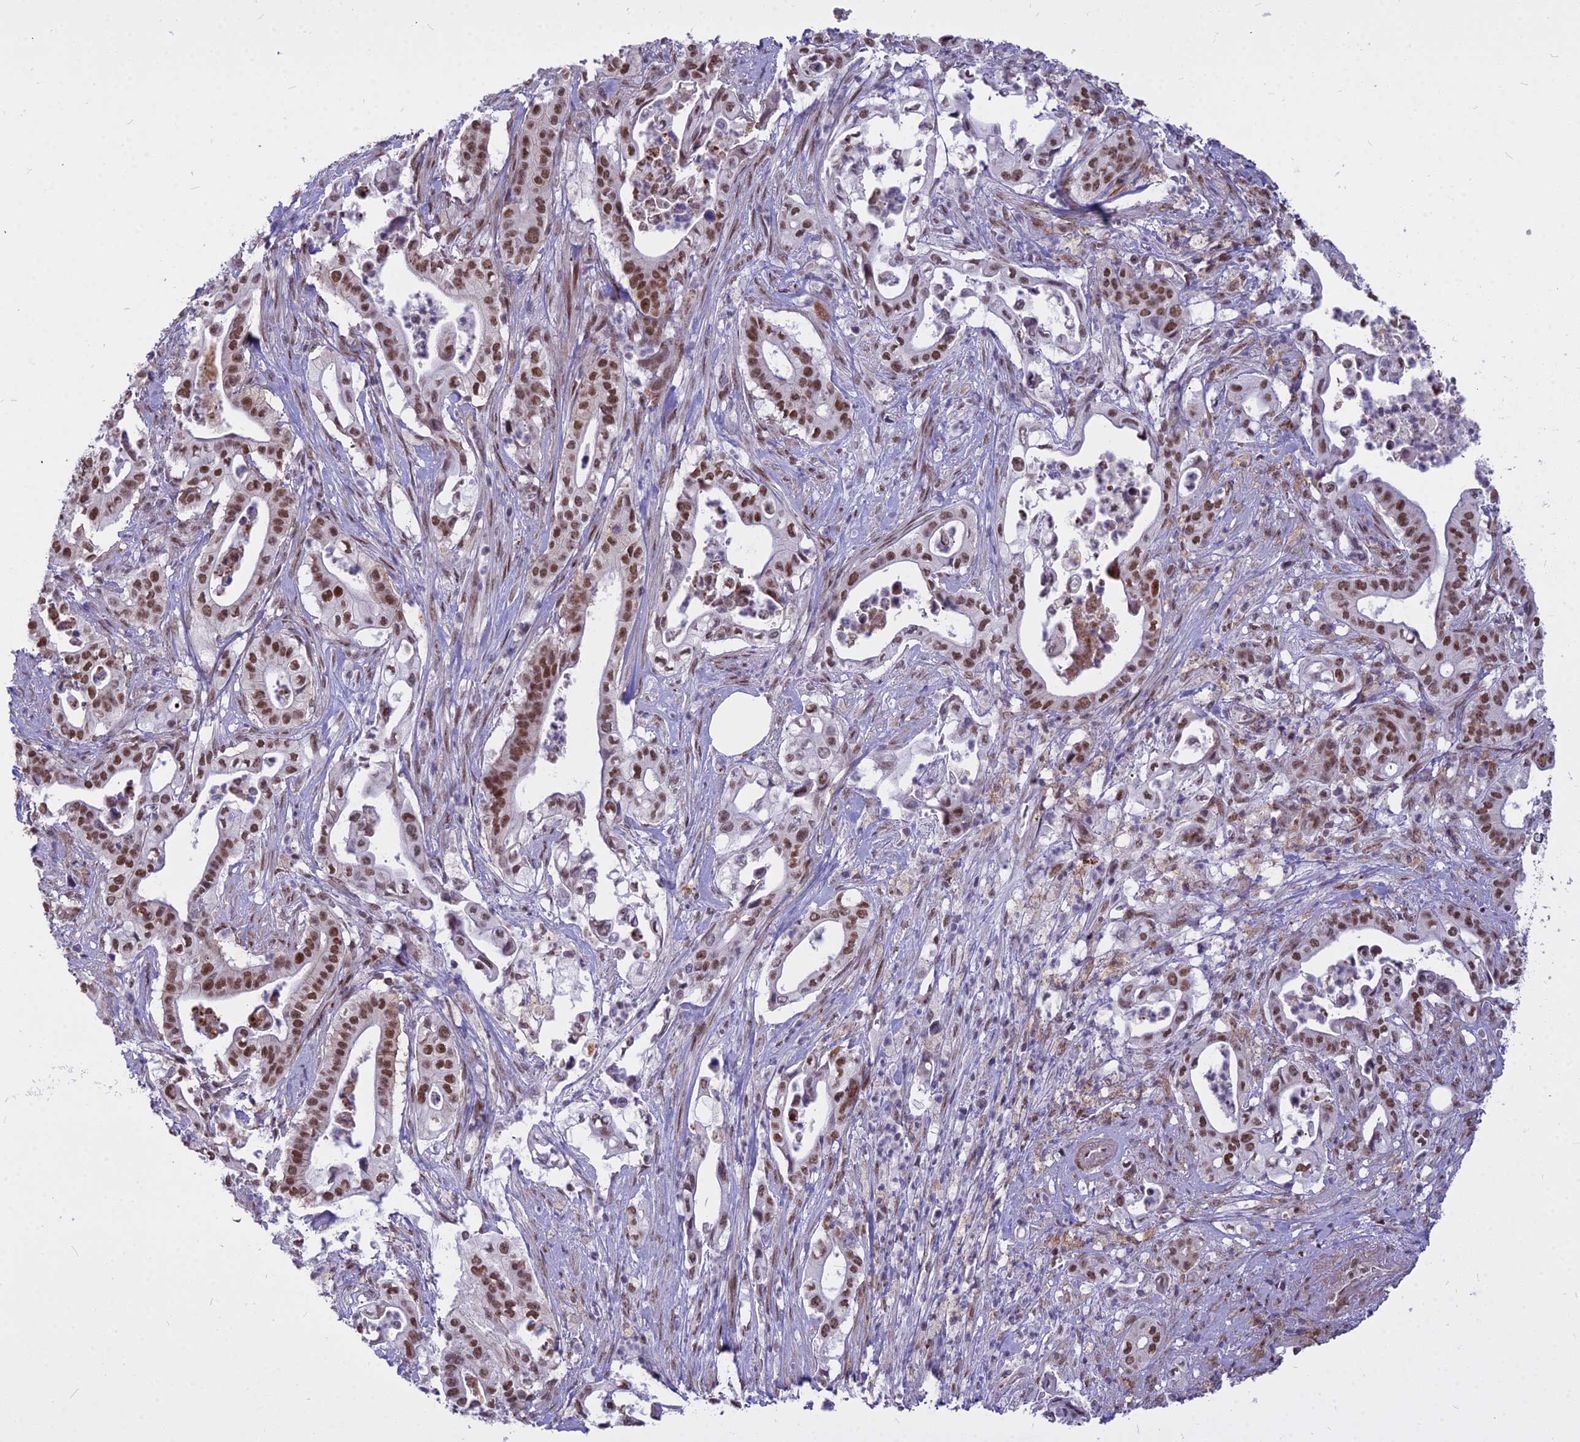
{"staining": {"intensity": "moderate", "quantity": ">75%", "location": "nuclear"}, "tissue": "pancreatic cancer", "cell_type": "Tumor cells", "image_type": "cancer", "snomed": [{"axis": "morphology", "description": "Adenocarcinoma, NOS"}, {"axis": "topography", "description": "Pancreas"}], "caption": "A photomicrograph showing moderate nuclear expression in about >75% of tumor cells in pancreatic cancer, as visualized by brown immunohistochemical staining.", "gene": "ALG10", "patient": {"sex": "female", "age": 77}}